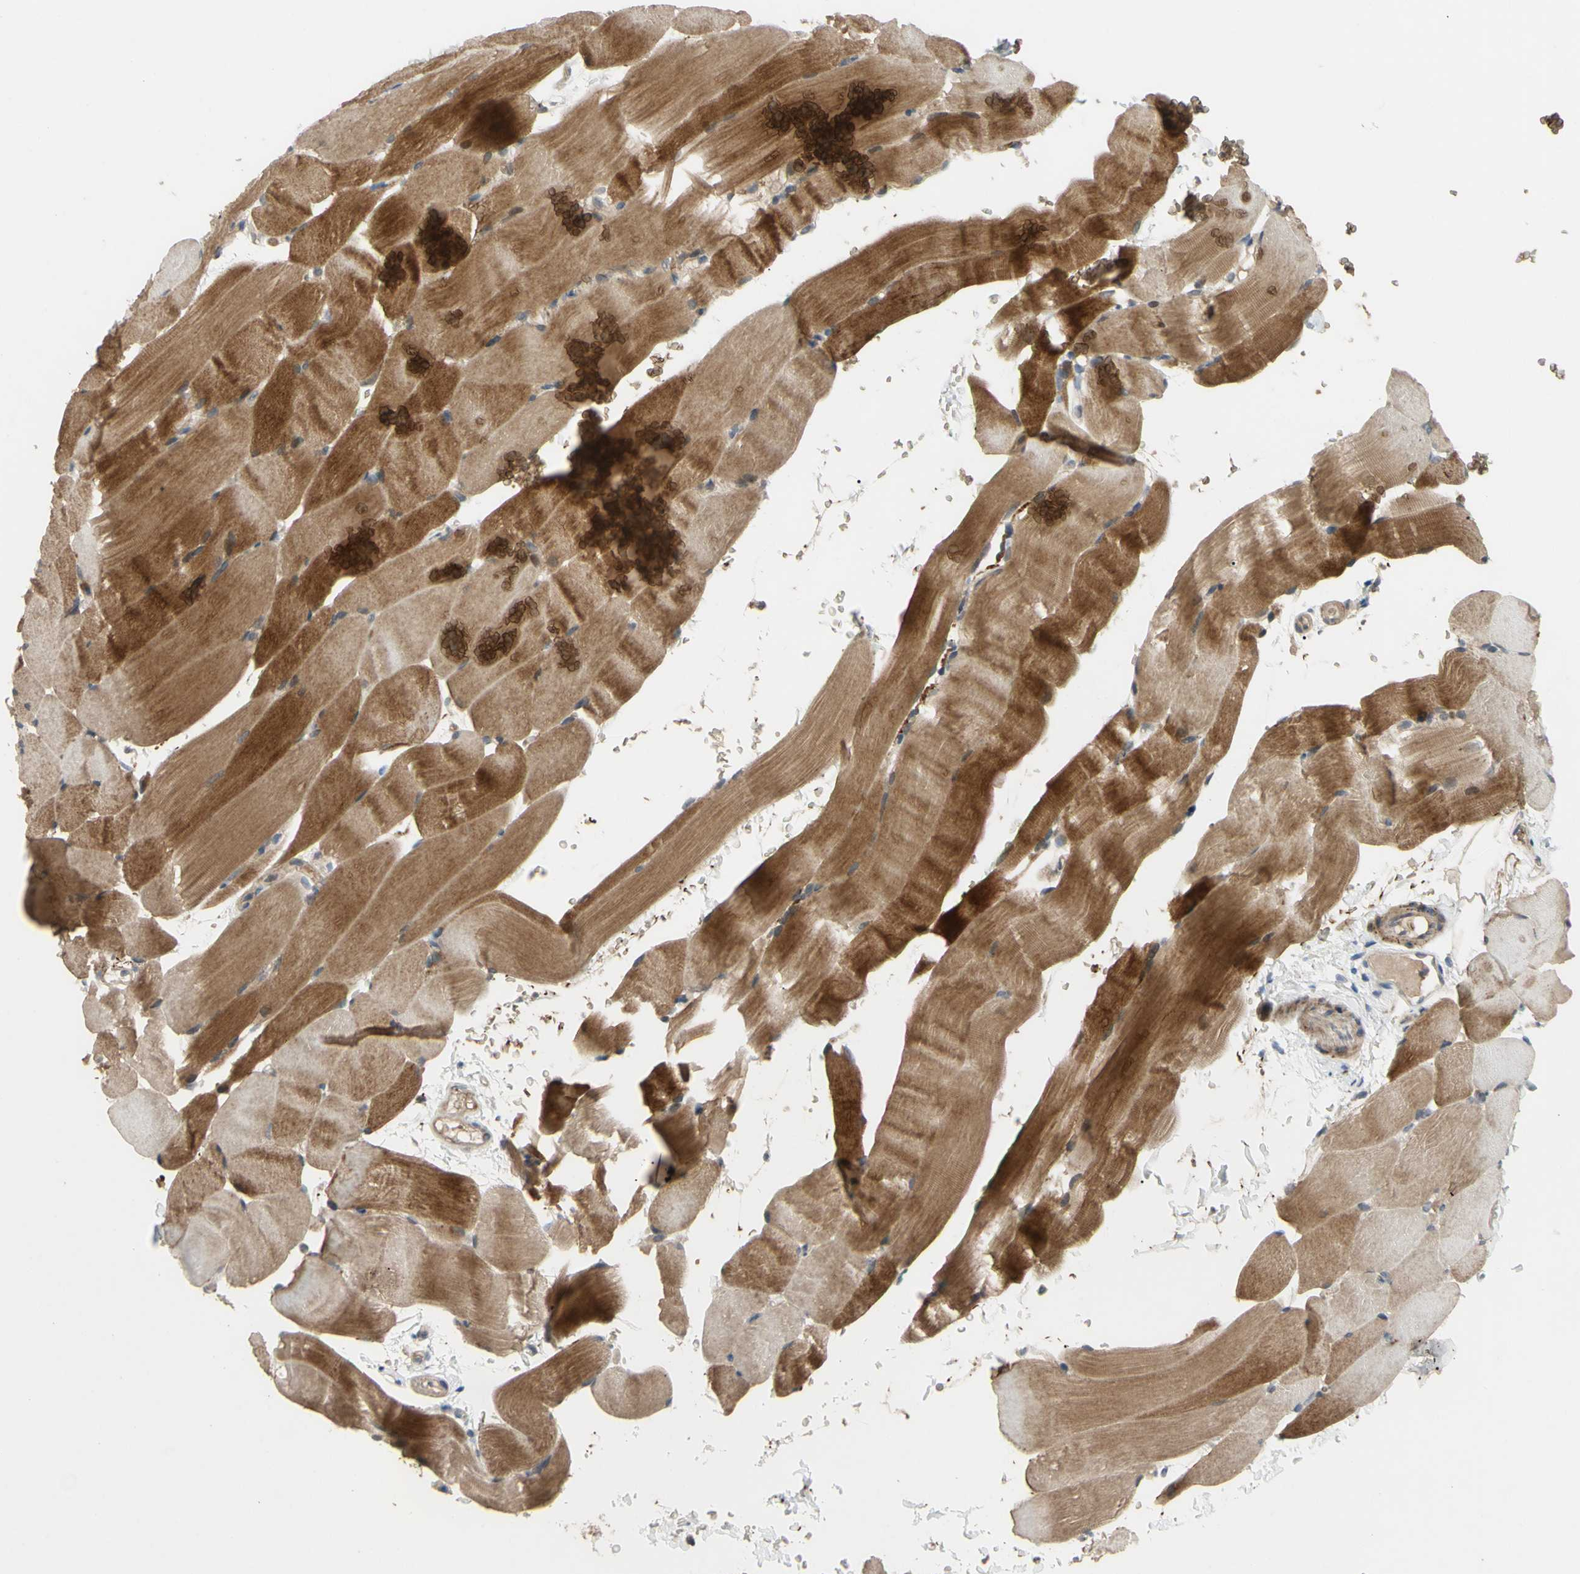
{"staining": {"intensity": "strong", "quantity": ">75%", "location": "cytoplasmic/membranous"}, "tissue": "skeletal muscle", "cell_type": "Myocytes", "image_type": "normal", "snomed": [{"axis": "morphology", "description": "Normal tissue, NOS"}, {"axis": "topography", "description": "Skeletal muscle"}, {"axis": "topography", "description": "Parathyroid gland"}], "caption": "The photomicrograph shows immunohistochemical staining of benign skeletal muscle. There is strong cytoplasmic/membranous positivity is present in about >75% of myocytes. (brown staining indicates protein expression, while blue staining denotes nuclei).", "gene": "ALK", "patient": {"sex": "female", "age": 37}}